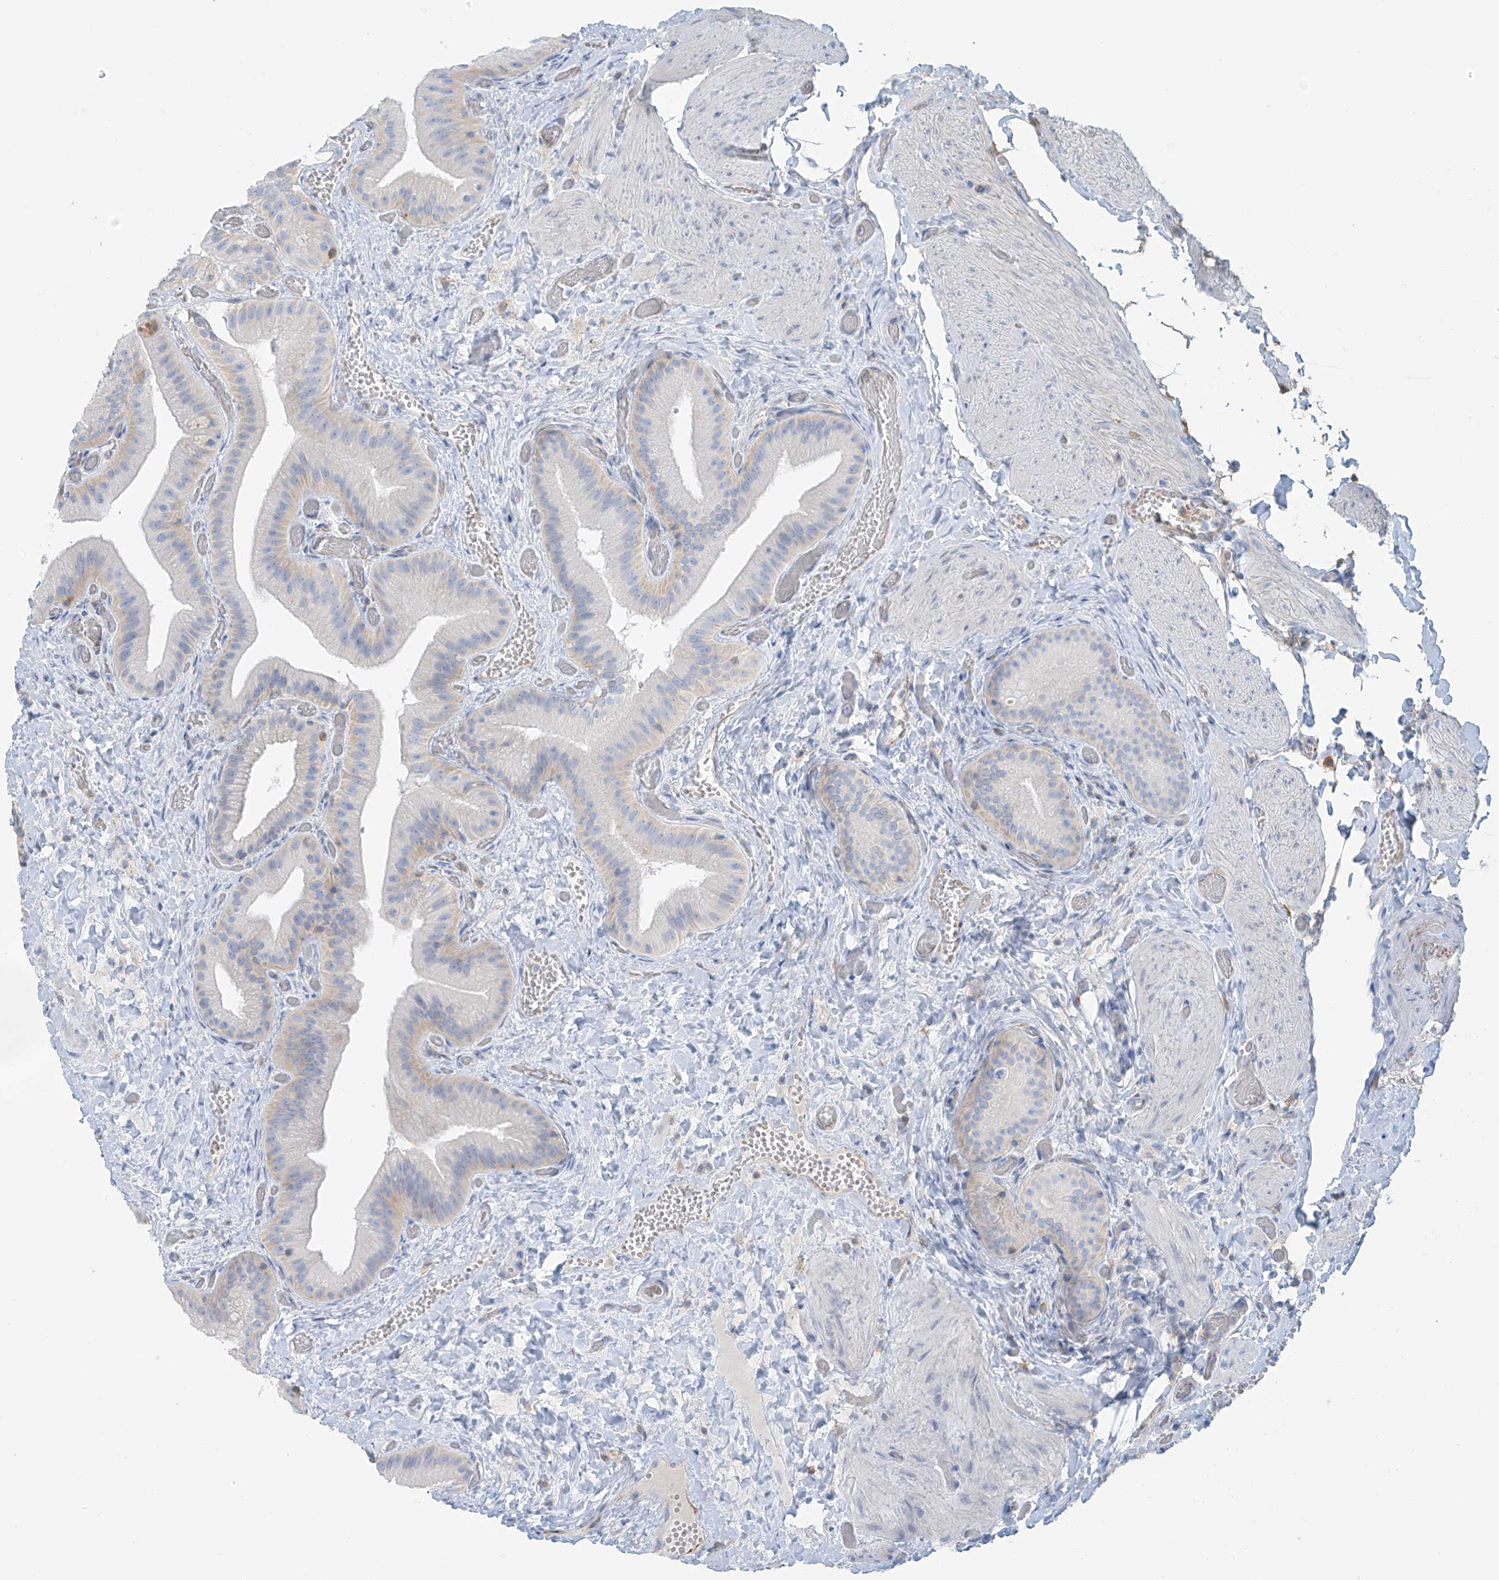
{"staining": {"intensity": "moderate", "quantity": "<25%", "location": "cytoplasmic/membranous"}, "tissue": "gallbladder", "cell_type": "Glandular cells", "image_type": "normal", "snomed": [{"axis": "morphology", "description": "Normal tissue, NOS"}, {"axis": "topography", "description": "Gallbladder"}], "caption": "Immunohistochemical staining of normal gallbladder demonstrates moderate cytoplasmic/membranous protein positivity in about <25% of glandular cells.", "gene": "ZNF846", "patient": {"sex": "female", "age": 64}}